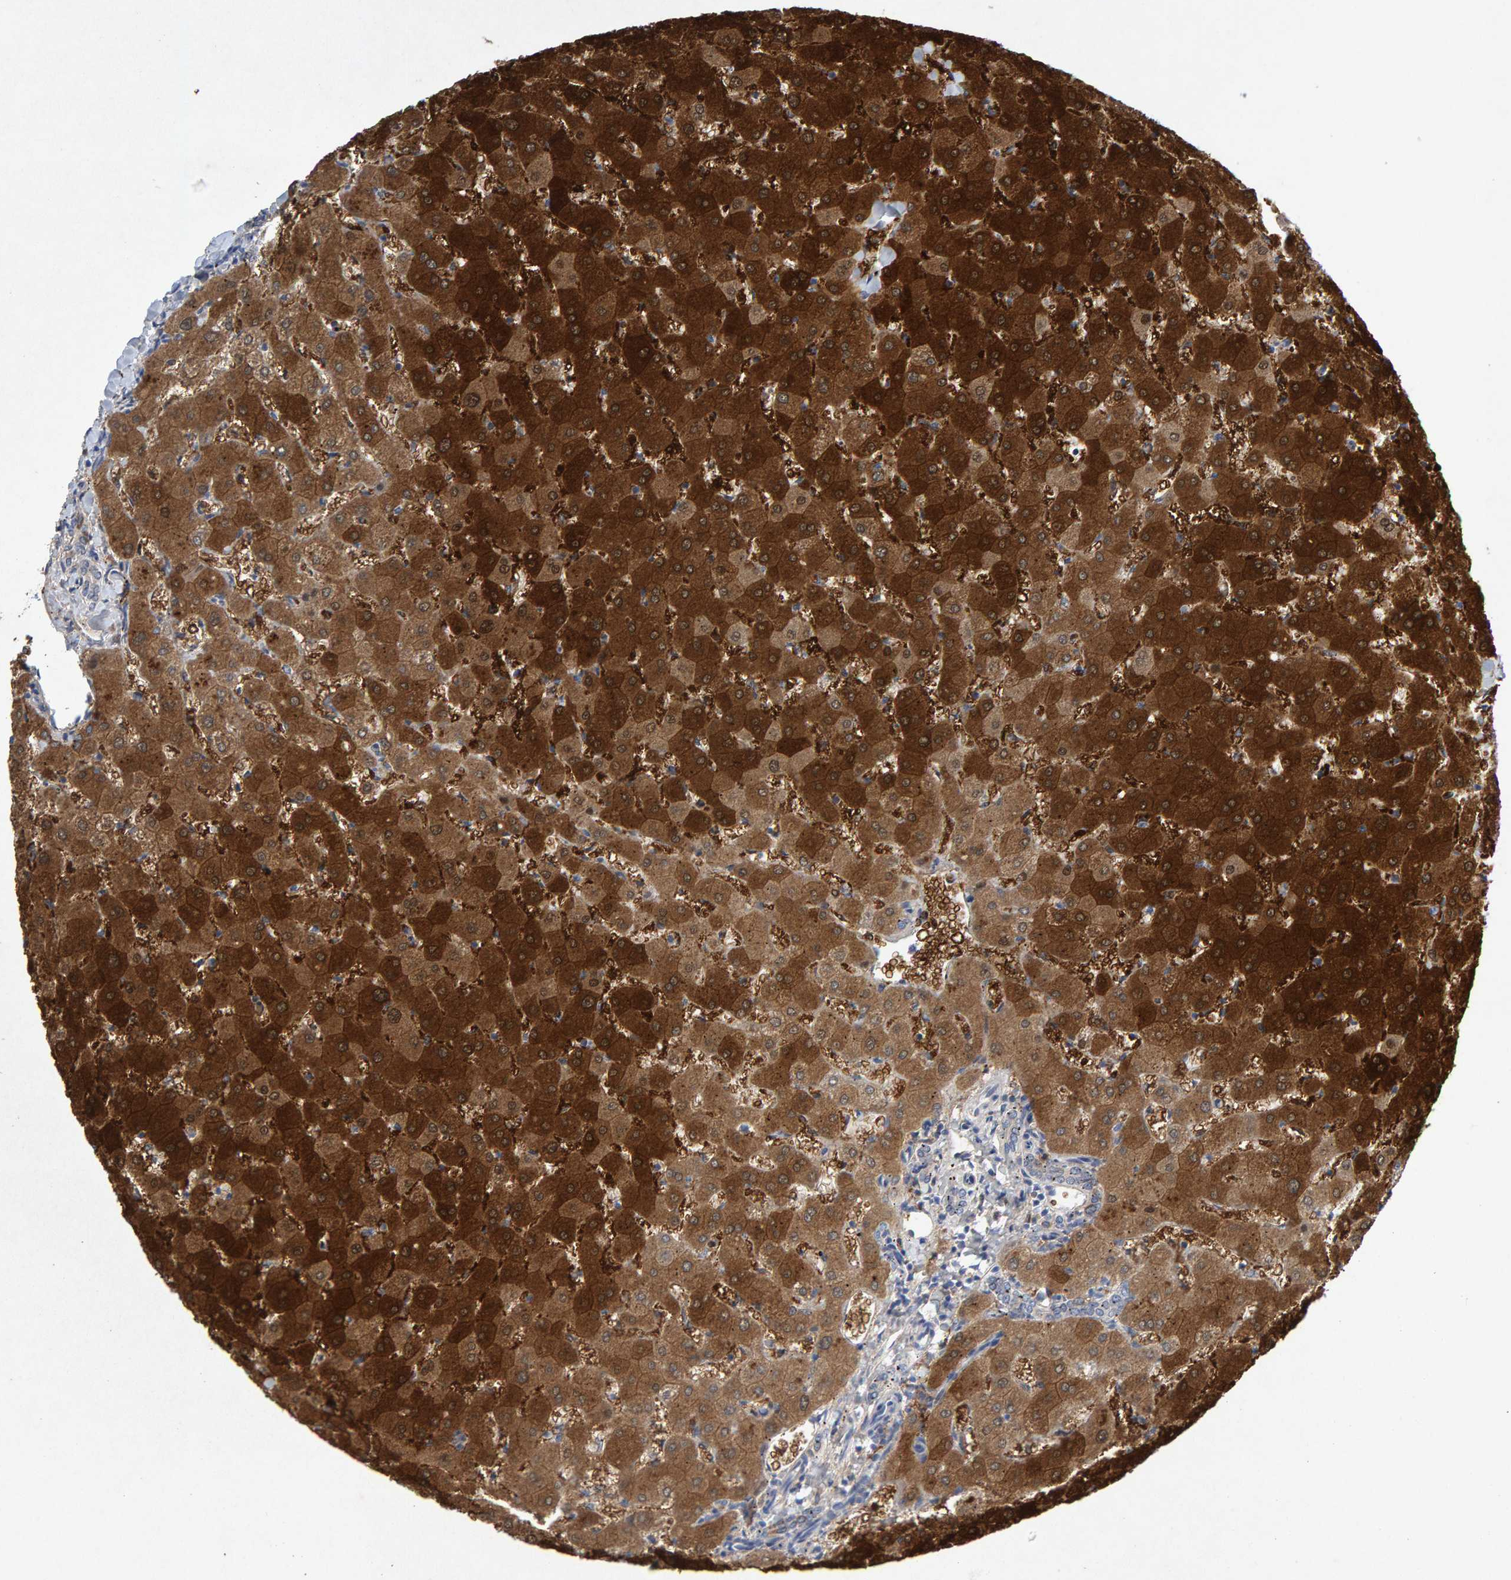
{"staining": {"intensity": "negative", "quantity": "none", "location": "none"}, "tissue": "liver", "cell_type": "Cholangiocytes", "image_type": "normal", "snomed": [{"axis": "morphology", "description": "Normal tissue, NOS"}, {"axis": "topography", "description": "Liver"}], "caption": "DAB immunohistochemical staining of normal liver displays no significant staining in cholangiocytes.", "gene": "CTH", "patient": {"sex": "female", "age": 63}}